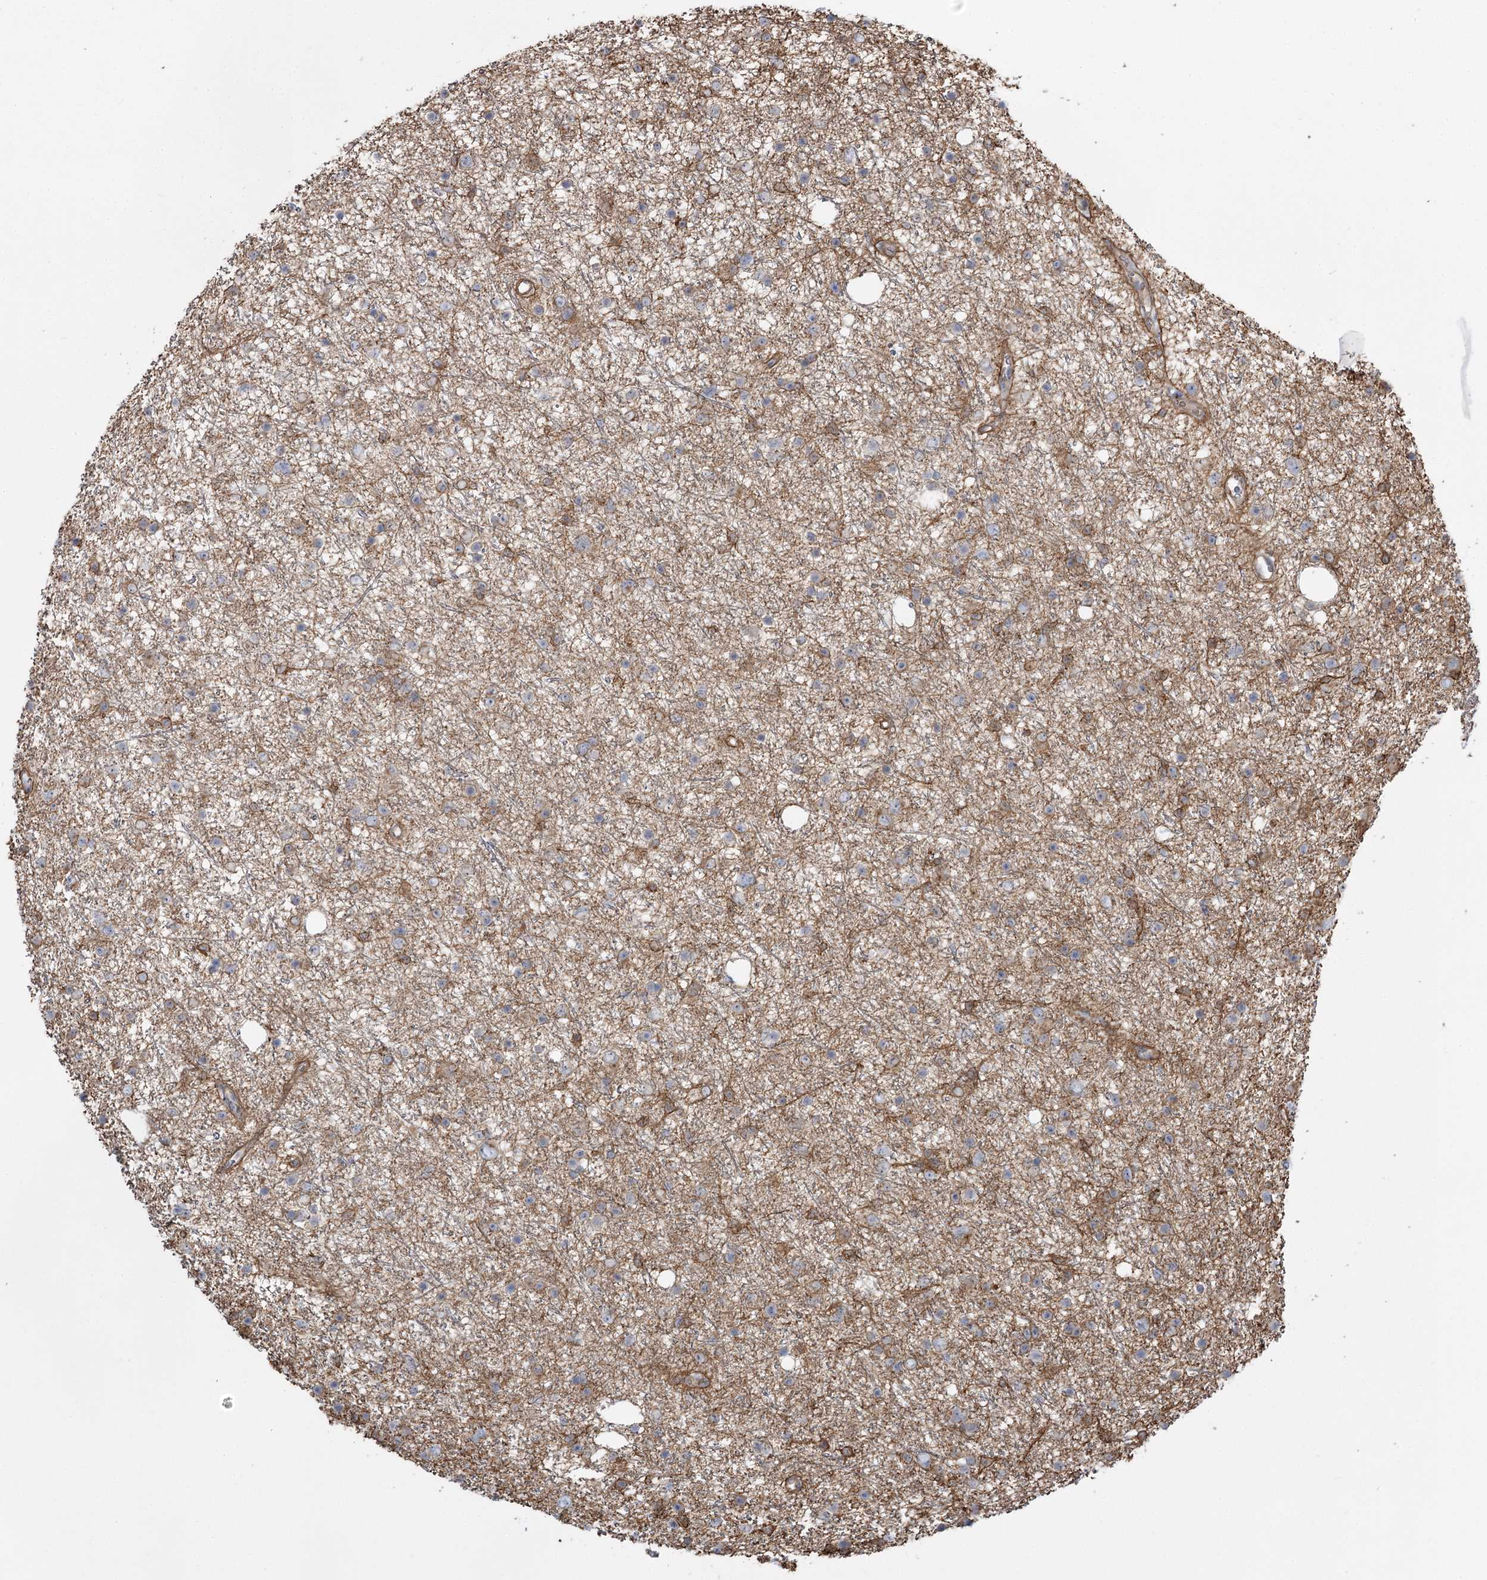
{"staining": {"intensity": "negative", "quantity": "none", "location": "none"}, "tissue": "glioma", "cell_type": "Tumor cells", "image_type": "cancer", "snomed": [{"axis": "morphology", "description": "Glioma, malignant, Low grade"}, {"axis": "topography", "description": "Cerebral cortex"}], "caption": "Glioma was stained to show a protein in brown. There is no significant staining in tumor cells.", "gene": "SH3BP5L", "patient": {"sex": "female", "age": 39}}